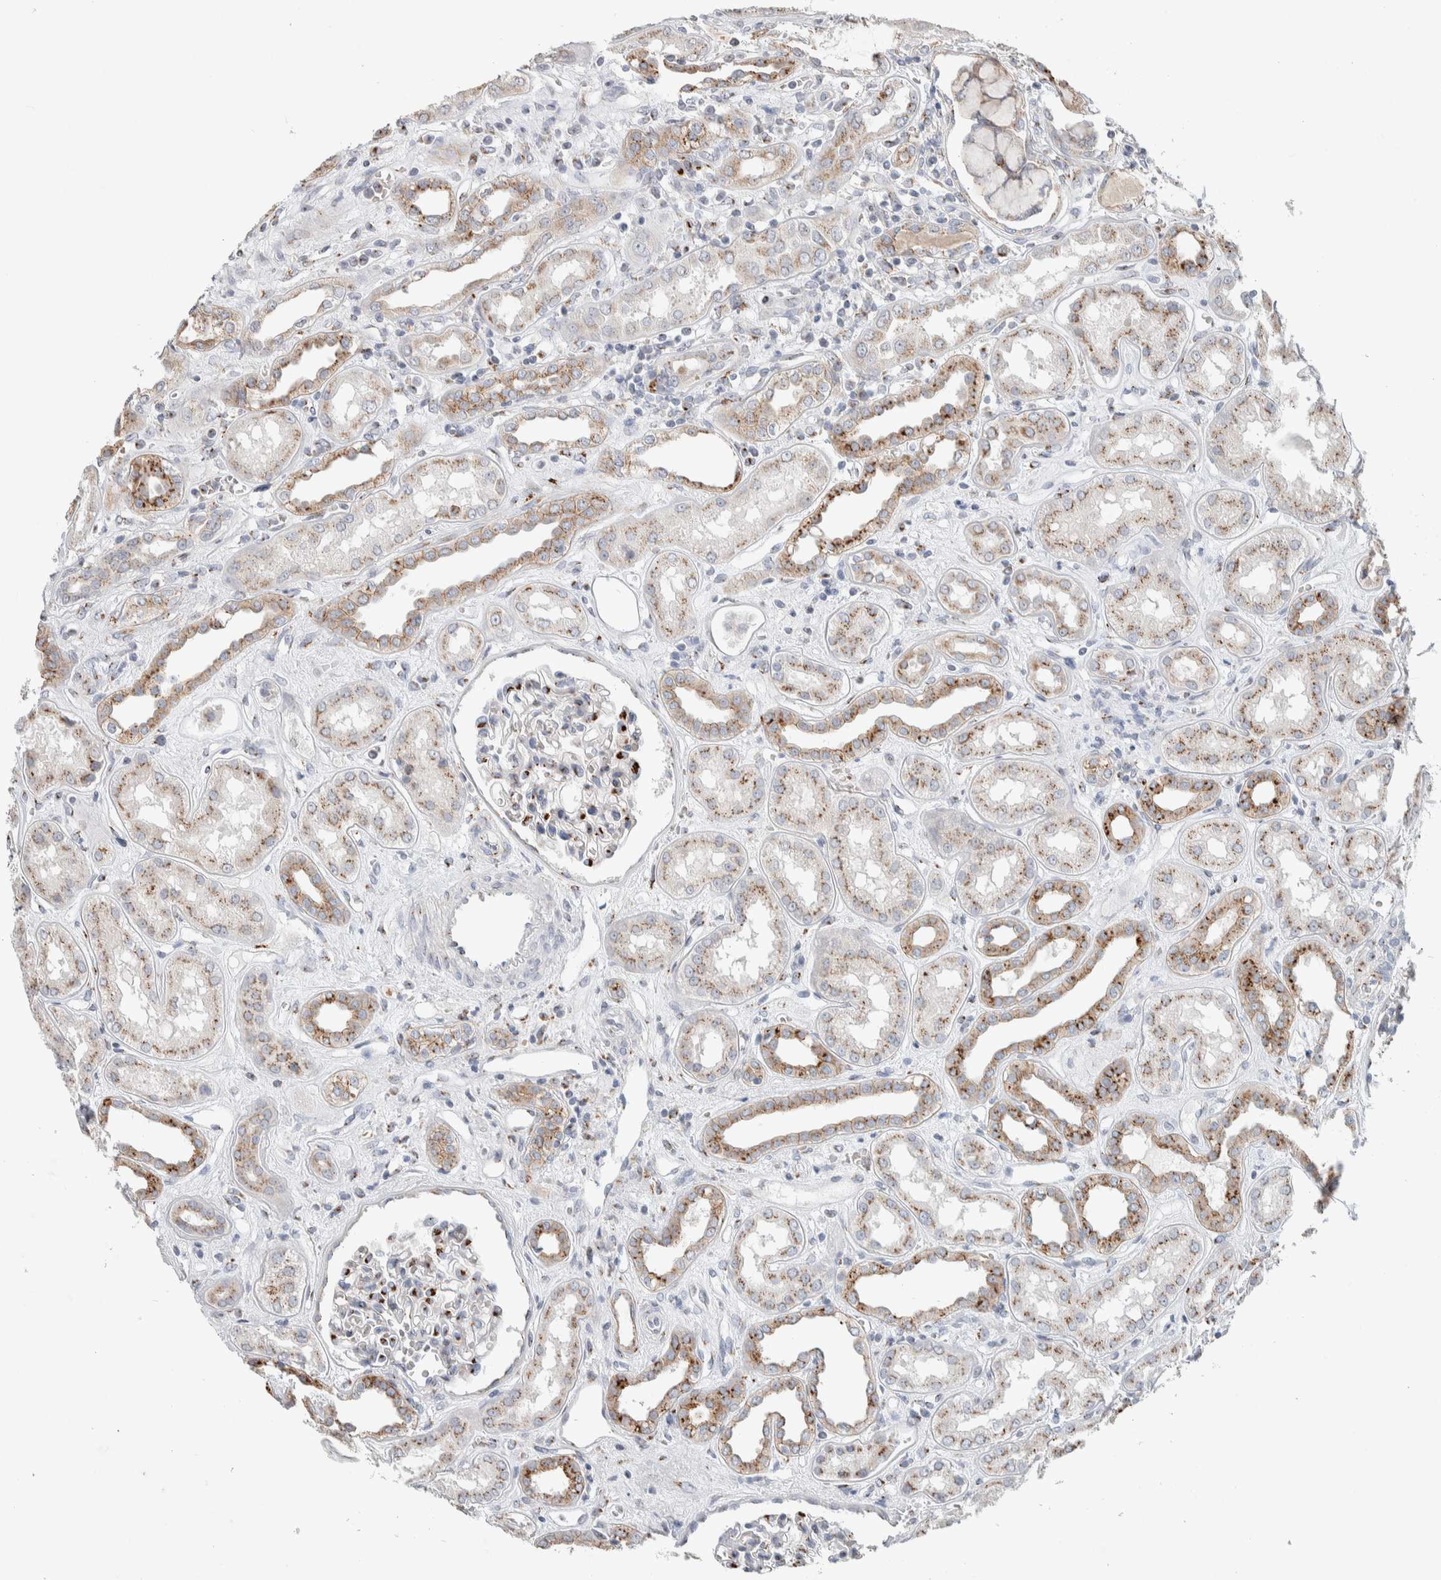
{"staining": {"intensity": "strong", "quantity": "<25%", "location": "cytoplasmic/membranous"}, "tissue": "kidney", "cell_type": "Cells in glomeruli", "image_type": "normal", "snomed": [{"axis": "morphology", "description": "Normal tissue, NOS"}, {"axis": "topography", "description": "Kidney"}], "caption": "Protein expression analysis of normal kidney exhibits strong cytoplasmic/membranous staining in about <25% of cells in glomeruli.", "gene": "SLC38A10", "patient": {"sex": "male", "age": 59}}